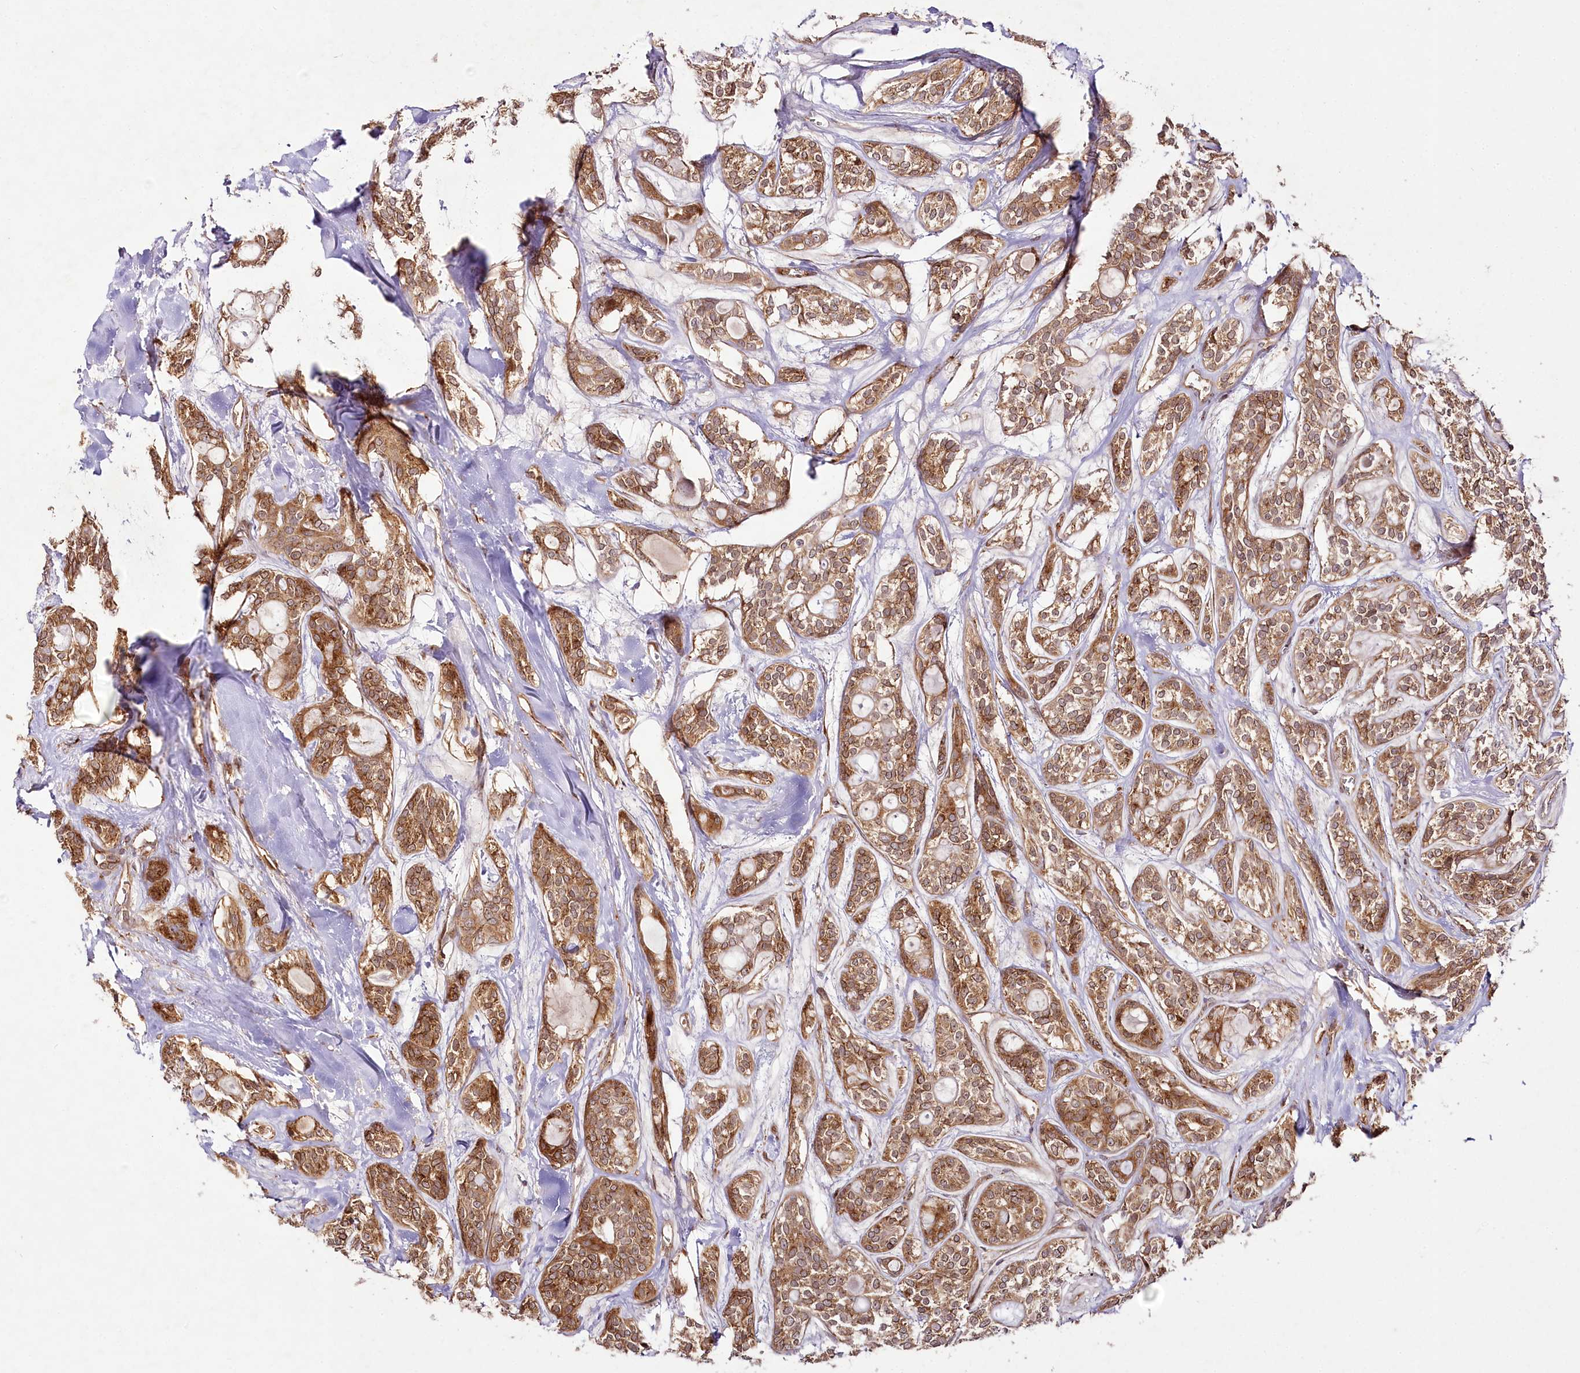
{"staining": {"intensity": "moderate", "quantity": ">75%", "location": "cytoplasmic/membranous,nuclear"}, "tissue": "head and neck cancer", "cell_type": "Tumor cells", "image_type": "cancer", "snomed": [{"axis": "morphology", "description": "Adenocarcinoma, NOS"}, {"axis": "topography", "description": "Head-Neck"}], "caption": "Moderate cytoplasmic/membranous and nuclear expression for a protein is present in about >75% of tumor cells of head and neck adenocarcinoma using IHC.", "gene": "COPG1", "patient": {"sex": "male", "age": 66}}